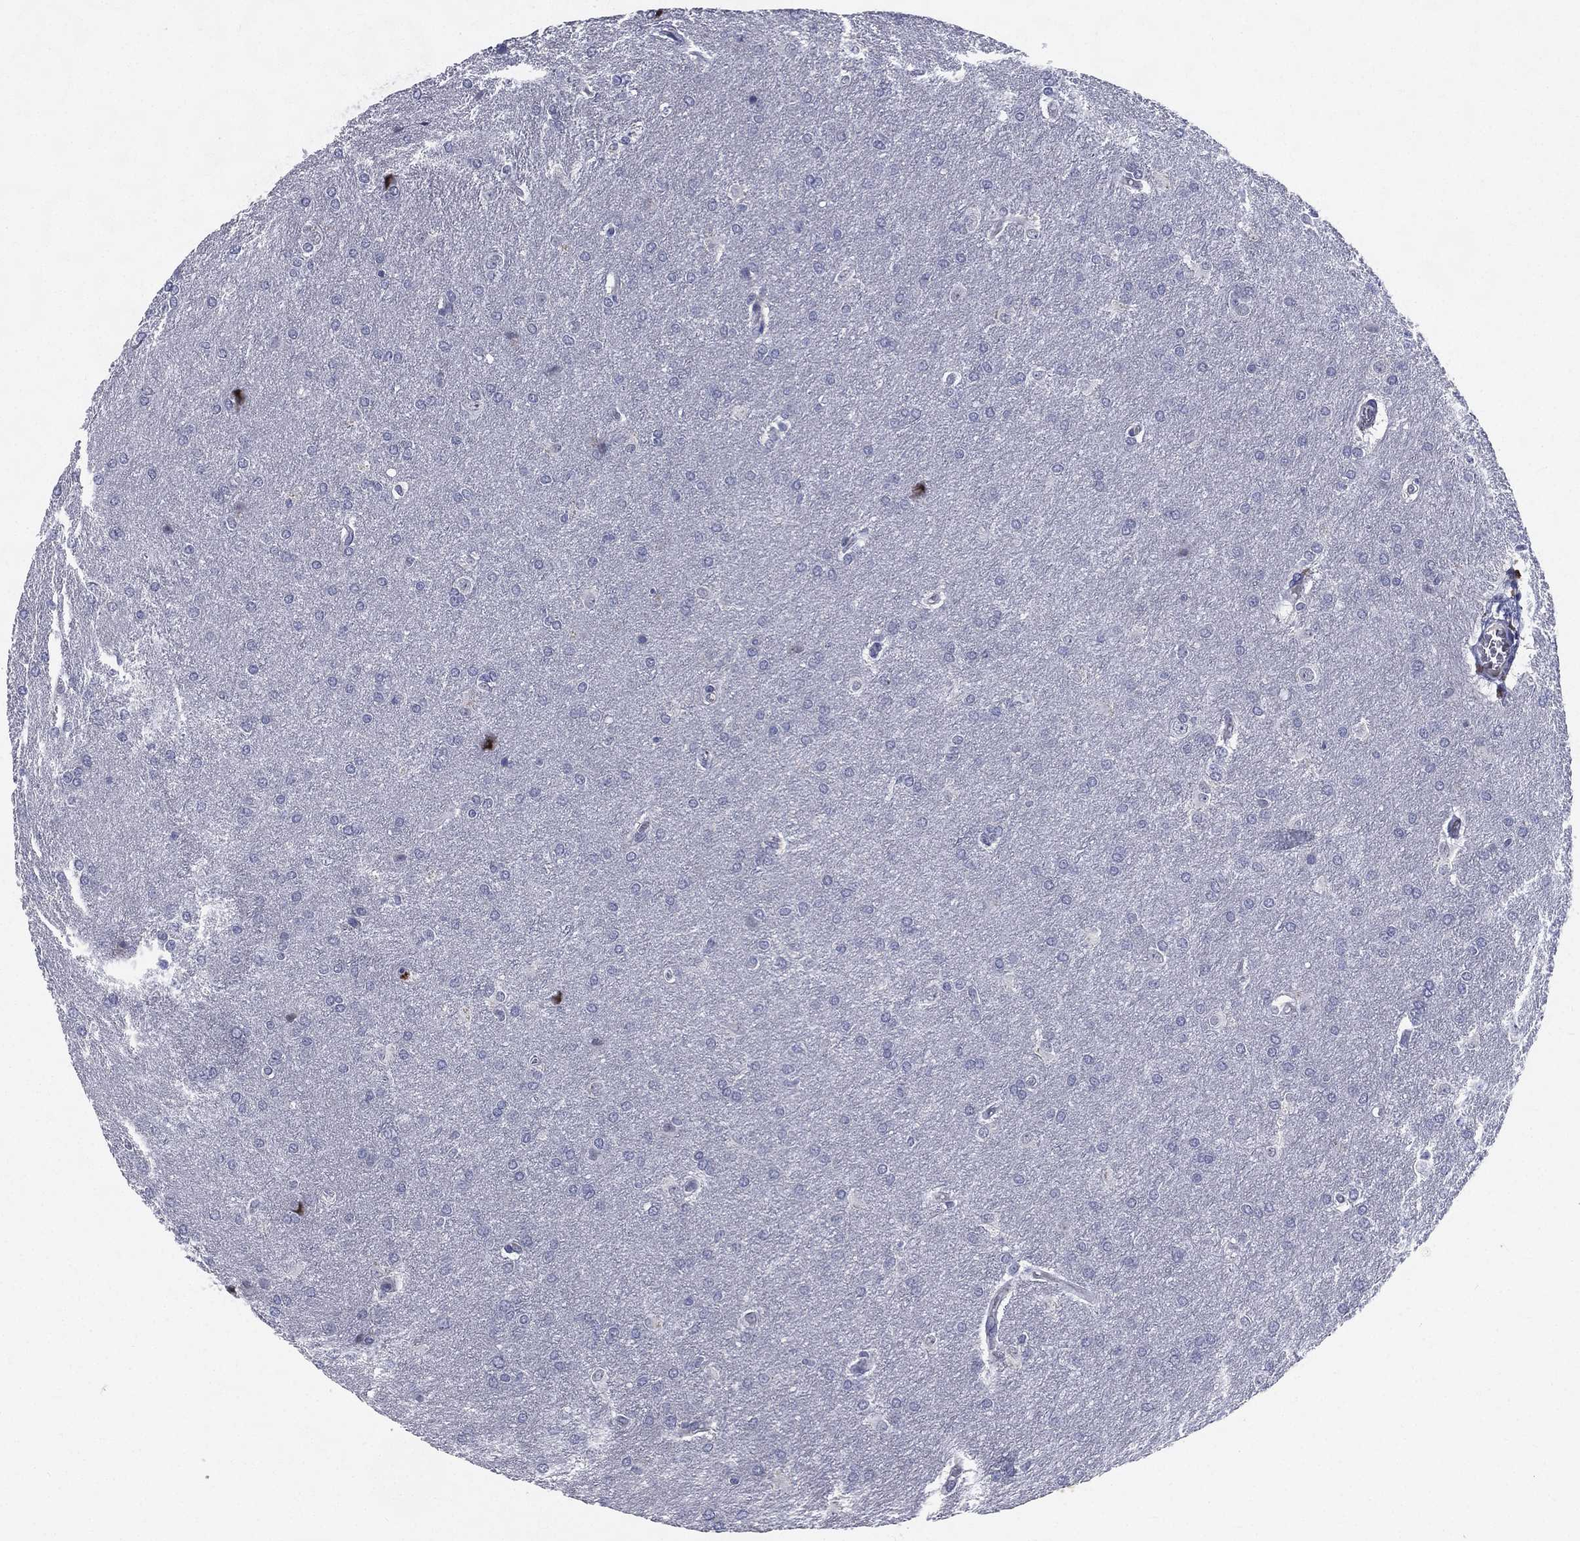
{"staining": {"intensity": "negative", "quantity": "none", "location": "none"}, "tissue": "glioma", "cell_type": "Tumor cells", "image_type": "cancer", "snomed": [{"axis": "morphology", "description": "Glioma, malignant, Low grade"}, {"axis": "topography", "description": "Brain"}], "caption": "Immunohistochemistry (IHC) photomicrograph of neoplastic tissue: human malignant low-grade glioma stained with DAB shows no significant protein expression in tumor cells. Brightfield microscopy of immunohistochemistry (IHC) stained with DAB (brown) and hematoxylin (blue), captured at high magnification.", "gene": "IFT27", "patient": {"sex": "female", "age": 32}}